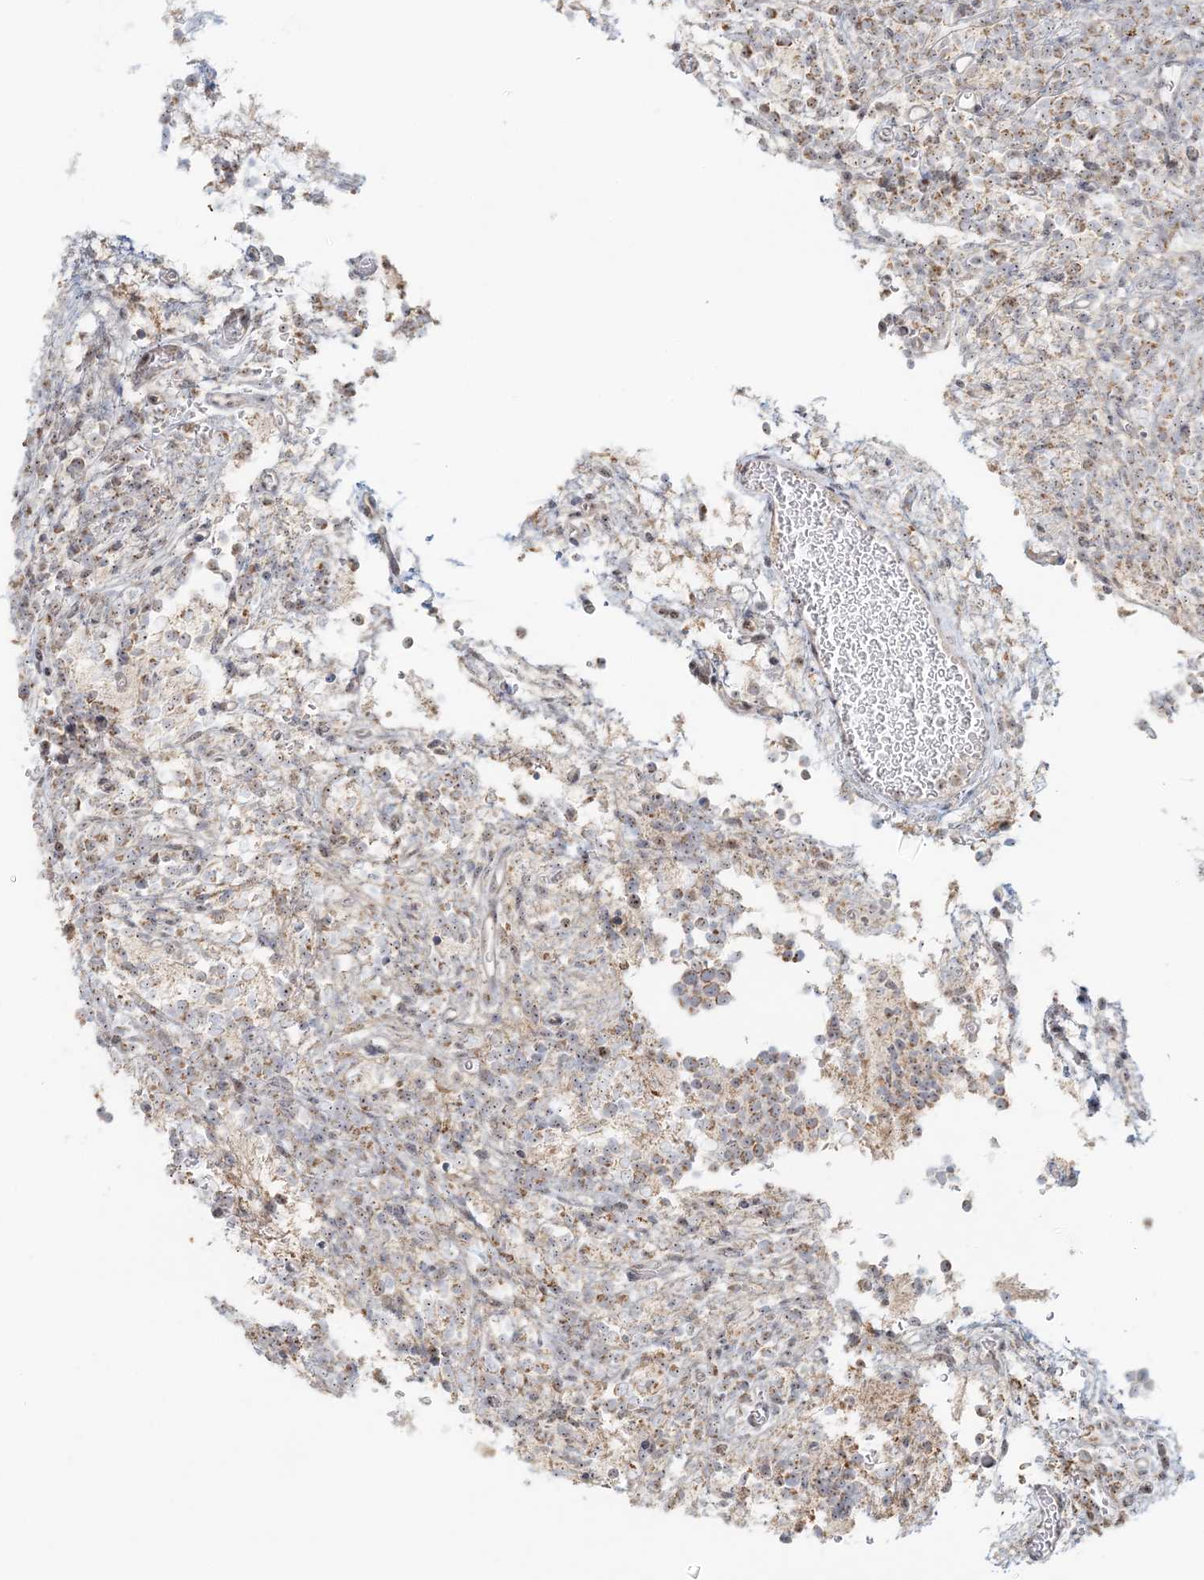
{"staining": {"intensity": "weak", "quantity": "25%-75%", "location": "cytoplasmic/membranous,nuclear"}, "tissue": "glioma", "cell_type": "Tumor cells", "image_type": "cancer", "snomed": [{"axis": "morphology", "description": "Glioma, malignant, Low grade"}, {"axis": "topography", "description": "Brain"}], "caption": "This is a photomicrograph of immunohistochemistry staining of glioma, which shows weak positivity in the cytoplasmic/membranous and nuclear of tumor cells.", "gene": "UBE2F", "patient": {"sex": "female", "age": 1}}